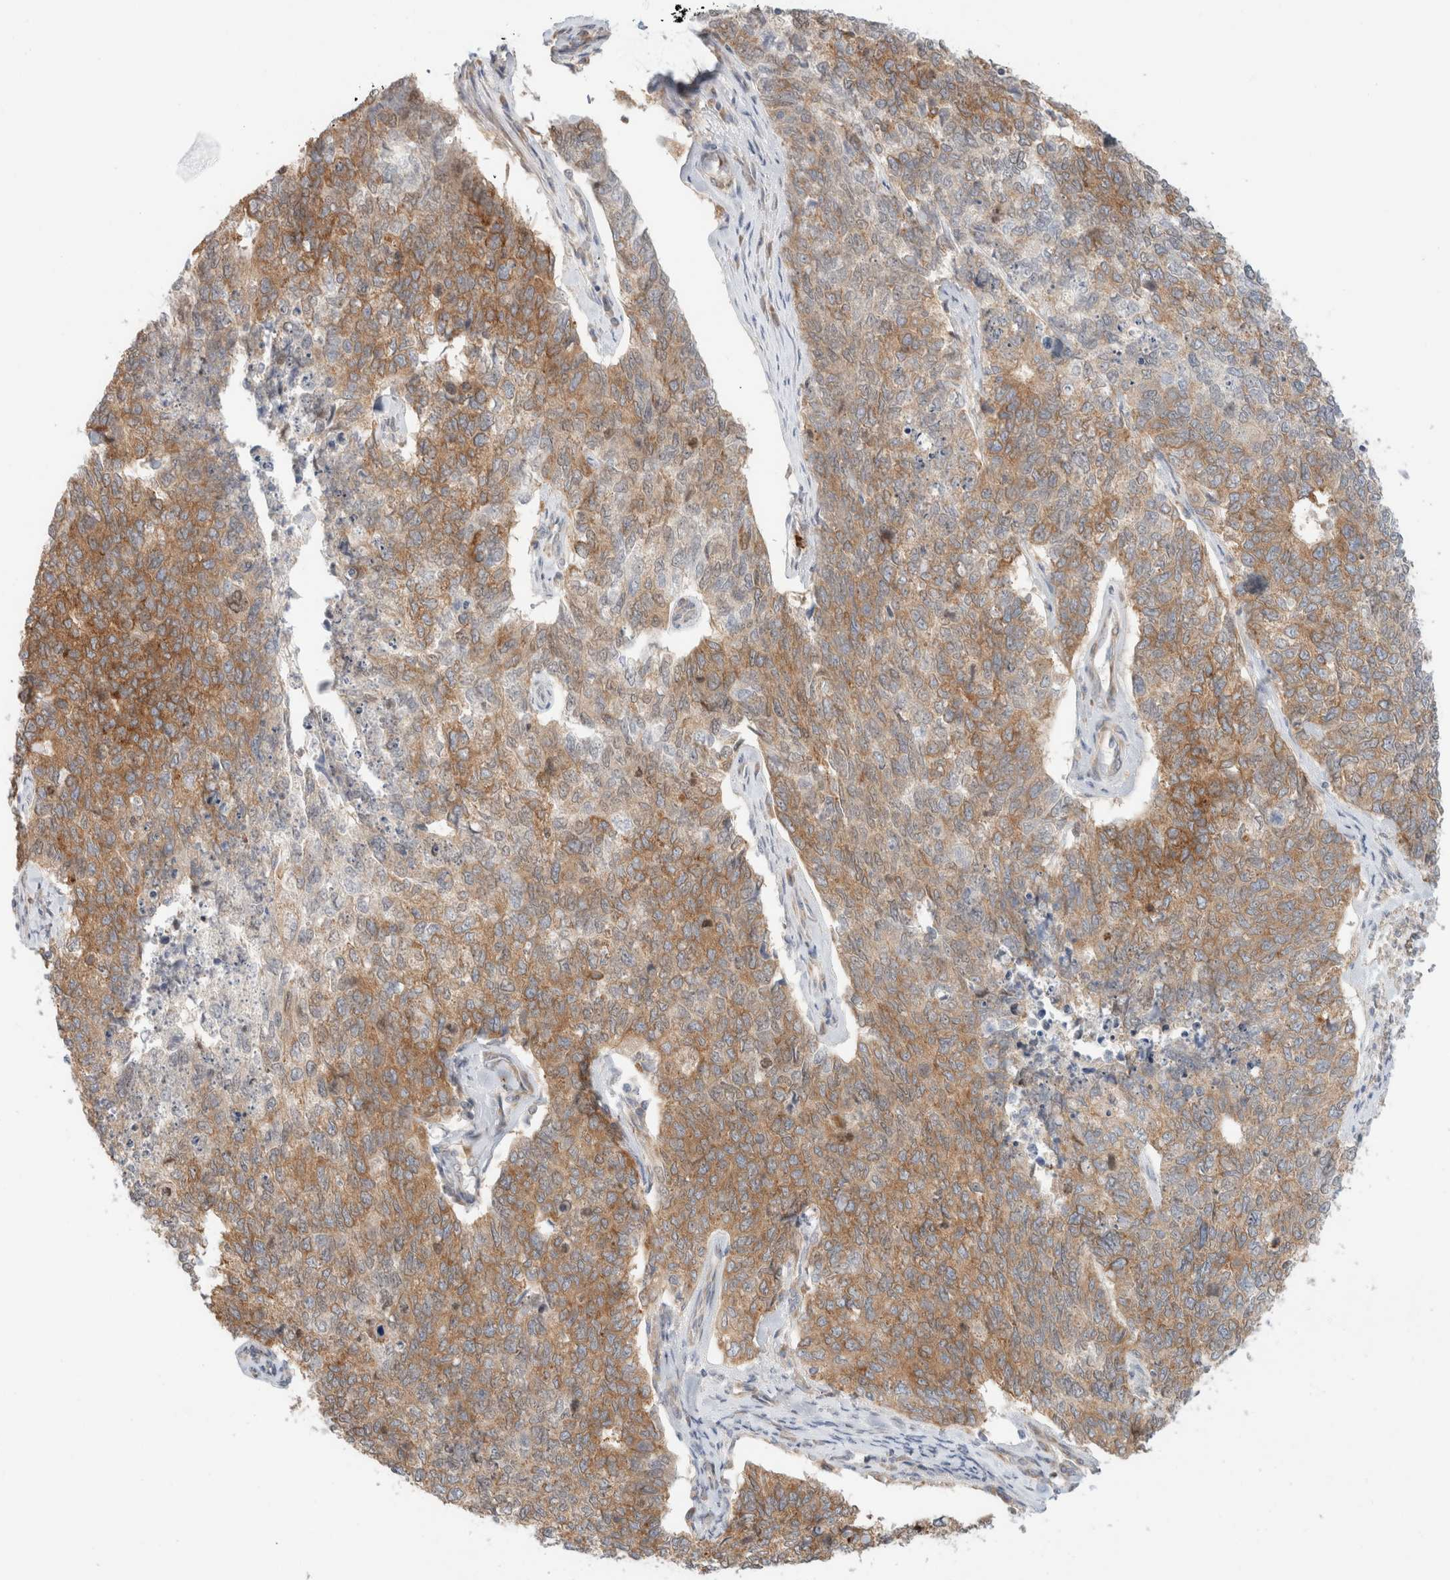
{"staining": {"intensity": "moderate", "quantity": ">75%", "location": "cytoplasmic/membranous"}, "tissue": "cervical cancer", "cell_type": "Tumor cells", "image_type": "cancer", "snomed": [{"axis": "morphology", "description": "Squamous cell carcinoma, NOS"}, {"axis": "topography", "description": "Cervix"}], "caption": "Moderate cytoplasmic/membranous protein positivity is present in about >75% of tumor cells in cervical cancer.", "gene": "MARK3", "patient": {"sex": "female", "age": 63}}